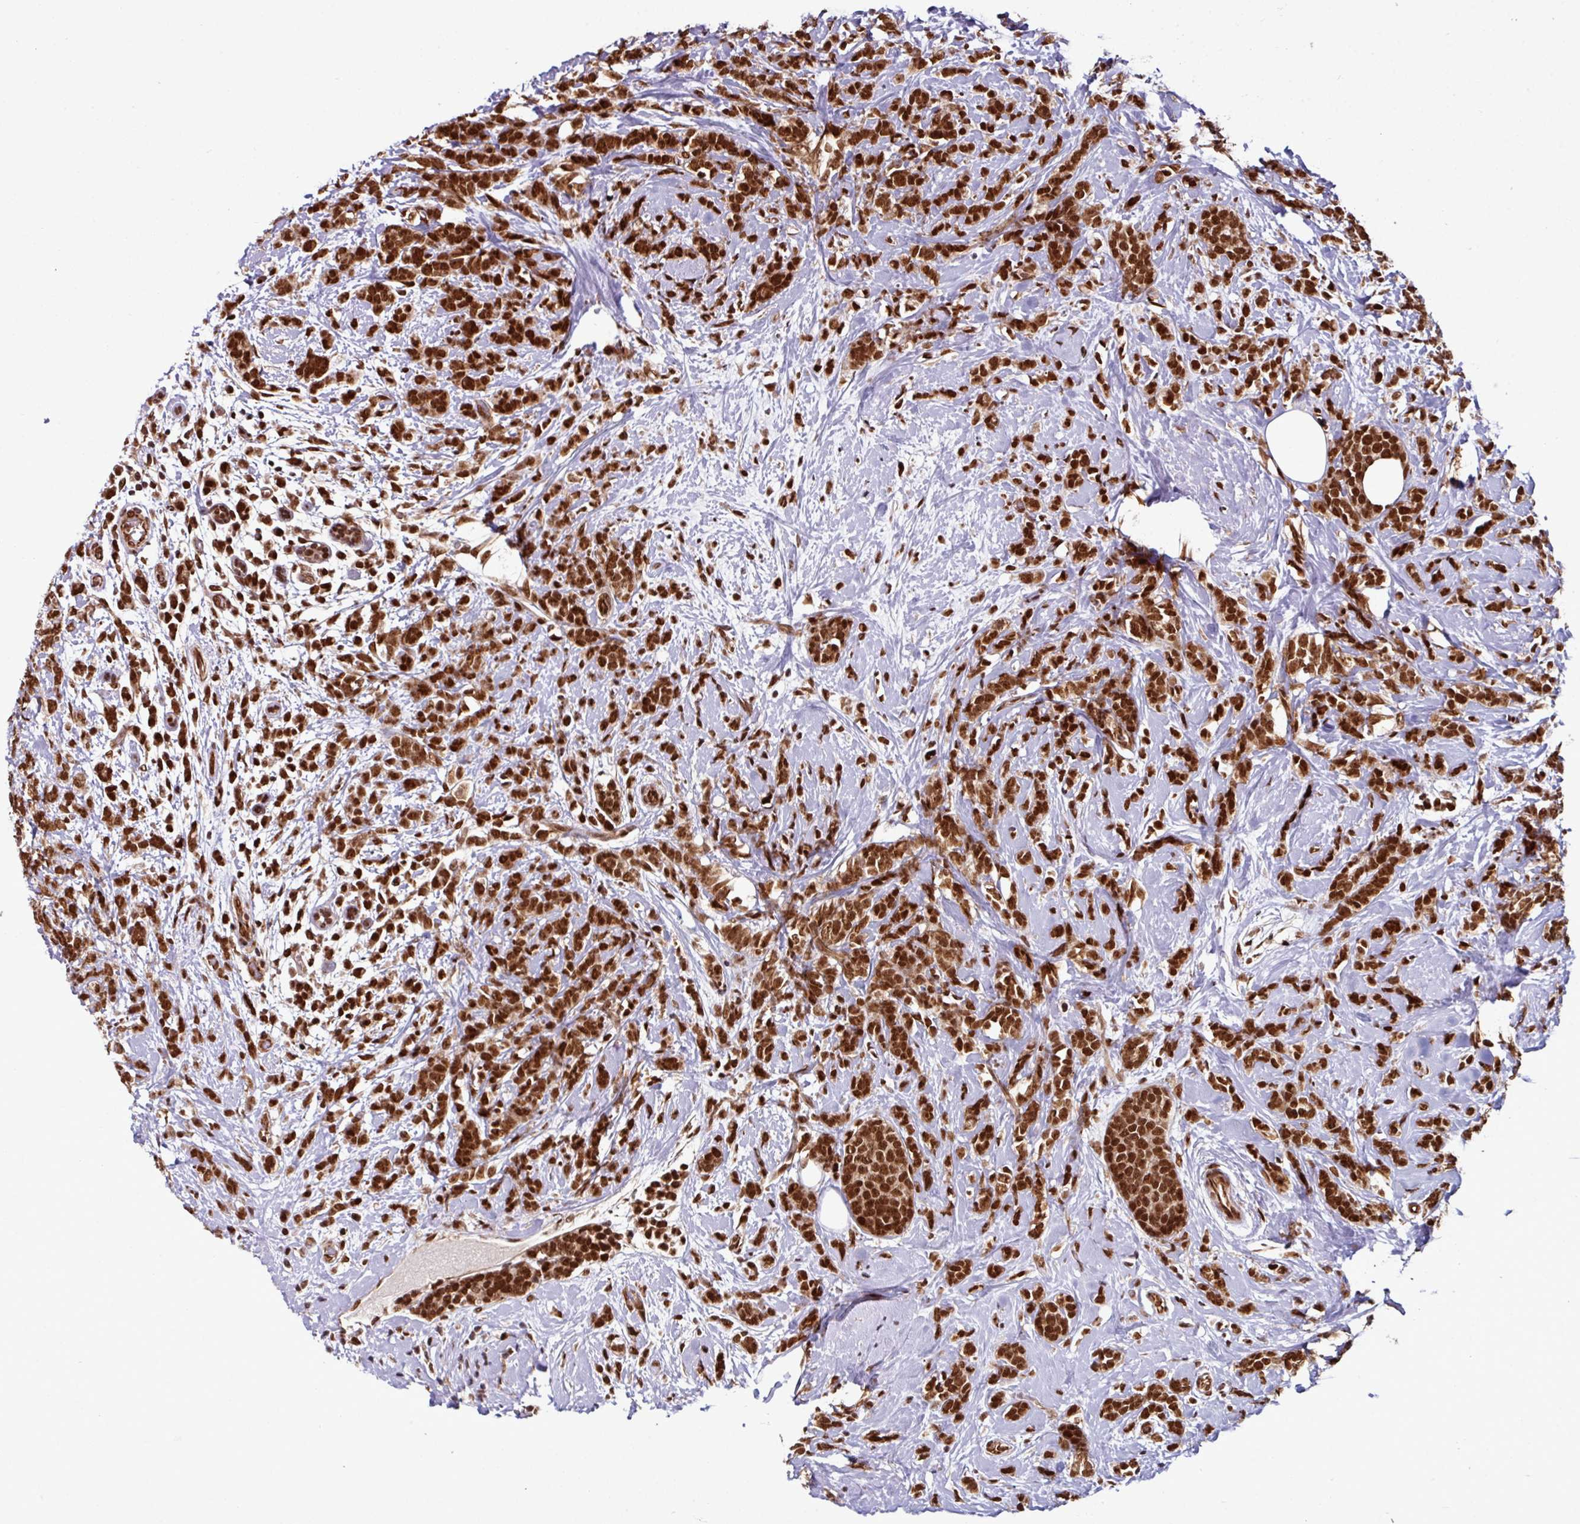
{"staining": {"intensity": "strong", "quantity": ">75%", "location": "nuclear"}, "tissue": "breast cancer", "cell_type": "Tumor cells", "image_type": "cancer", "snomed": [{"axis": "morphology", "description": "Lobular carcinoma"}, {"axis": "topography", "description": "Breast"}], "caption": "IHC staining of lobular carcinoma (breast), which reveals high levels of strong nuclear expression in approximately >75% of tumor cells indicating strong nuclear protein staining. The staining was performed using DAB (brown) for protein detection and nuclei were counterstained in hematoxylin (blue).", "gene": "MORF4L2", "patient": {"sex": "female", "age": 58}}